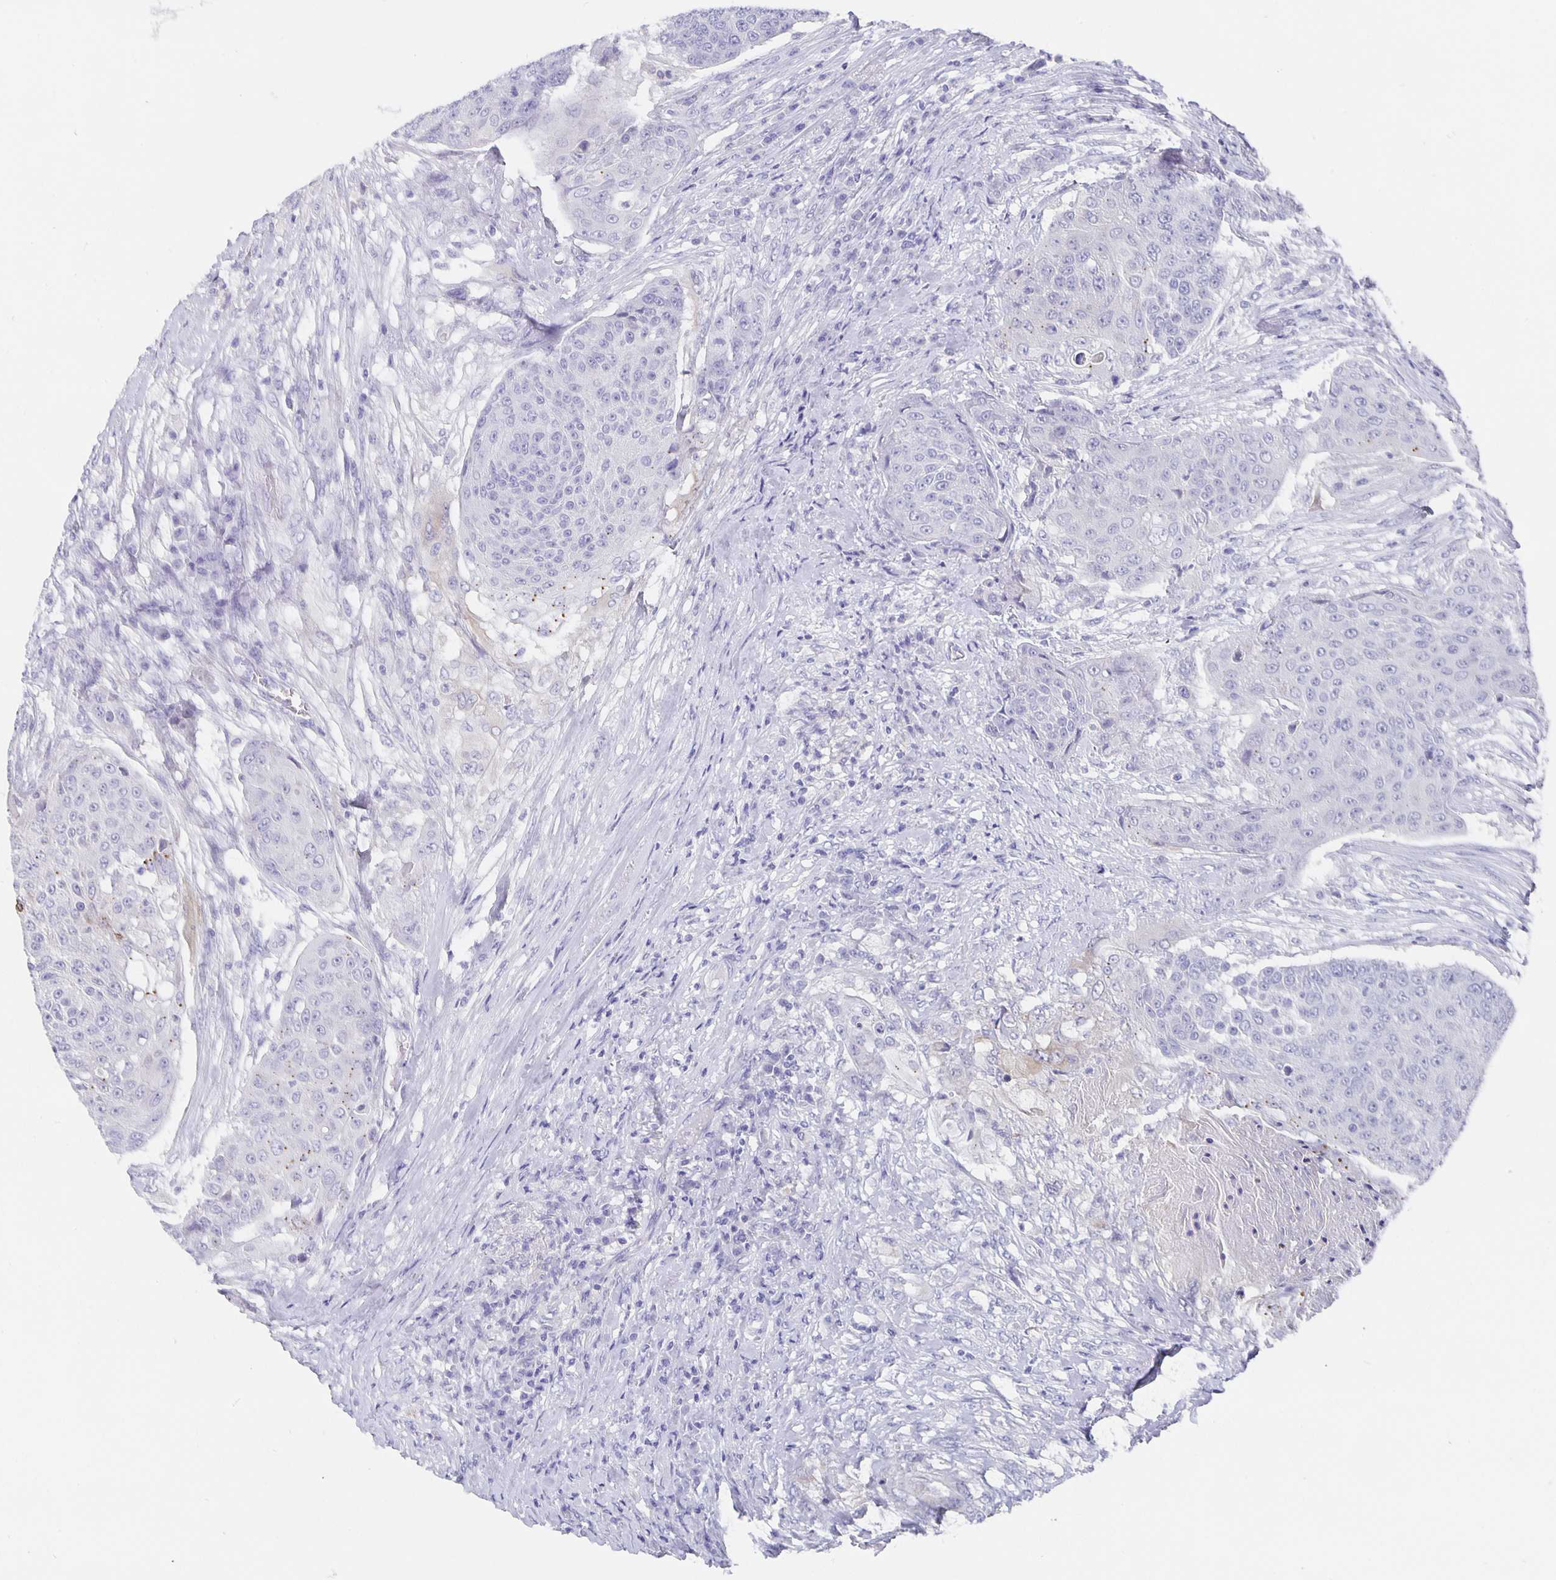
{"staining": {"intensity": "negative", "quantity": "none", "location": "none"}, "tissue": "urothelial cancer", "cell_type": "Tumor cells", "image_type": "cancer", "snomed": [{"axis": "morphology", "description": "Urothelial carcinoma, High grade"}, {"axis": "topography", "description": "Urinary bladder"}], "caption": "The immunohistochemistry (IHC) histopathology image has no significant expression in tumor cells of urothelial cancer tissue.", "gene": "CFAP74", "patient": {"sex": "female", "age": 63}}